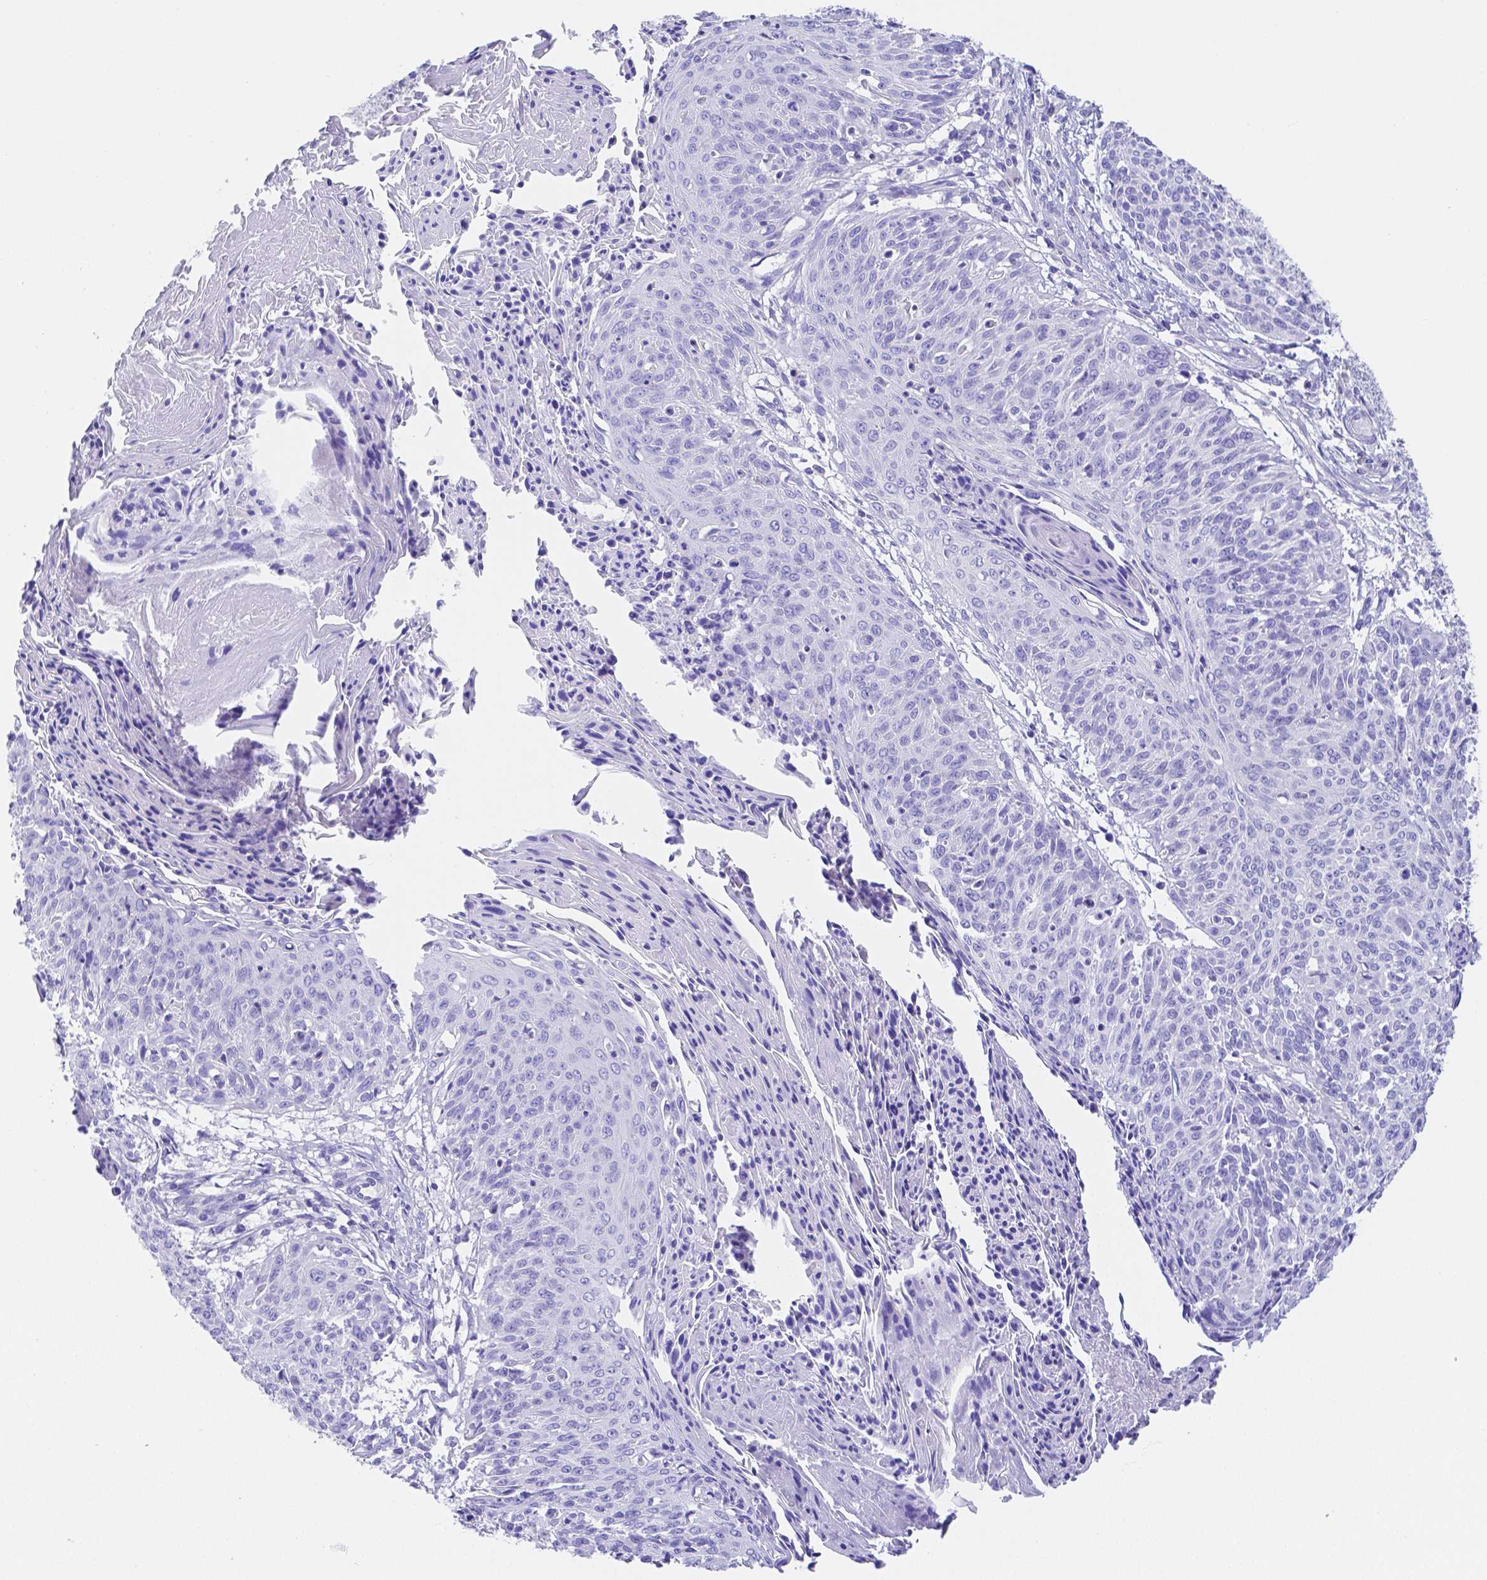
{"staining": {"intensity": "negative", "quantity": "none", "location": "none"}, "tissue": "cervical cancer", "cell_type": "Tumor cells", "image_type": "cancer", "snomed": [{"axis": "morphology", "description": "Squamous cell carcinoma, NOS"}, {"axis": "topography", "description": "Cervix"}], "caption": "Immunohistochemistry of cervical cancer displays no expression in tumor cells.", "gene": "ZG16B", "patient": {"sex": "female", "age": 45}}